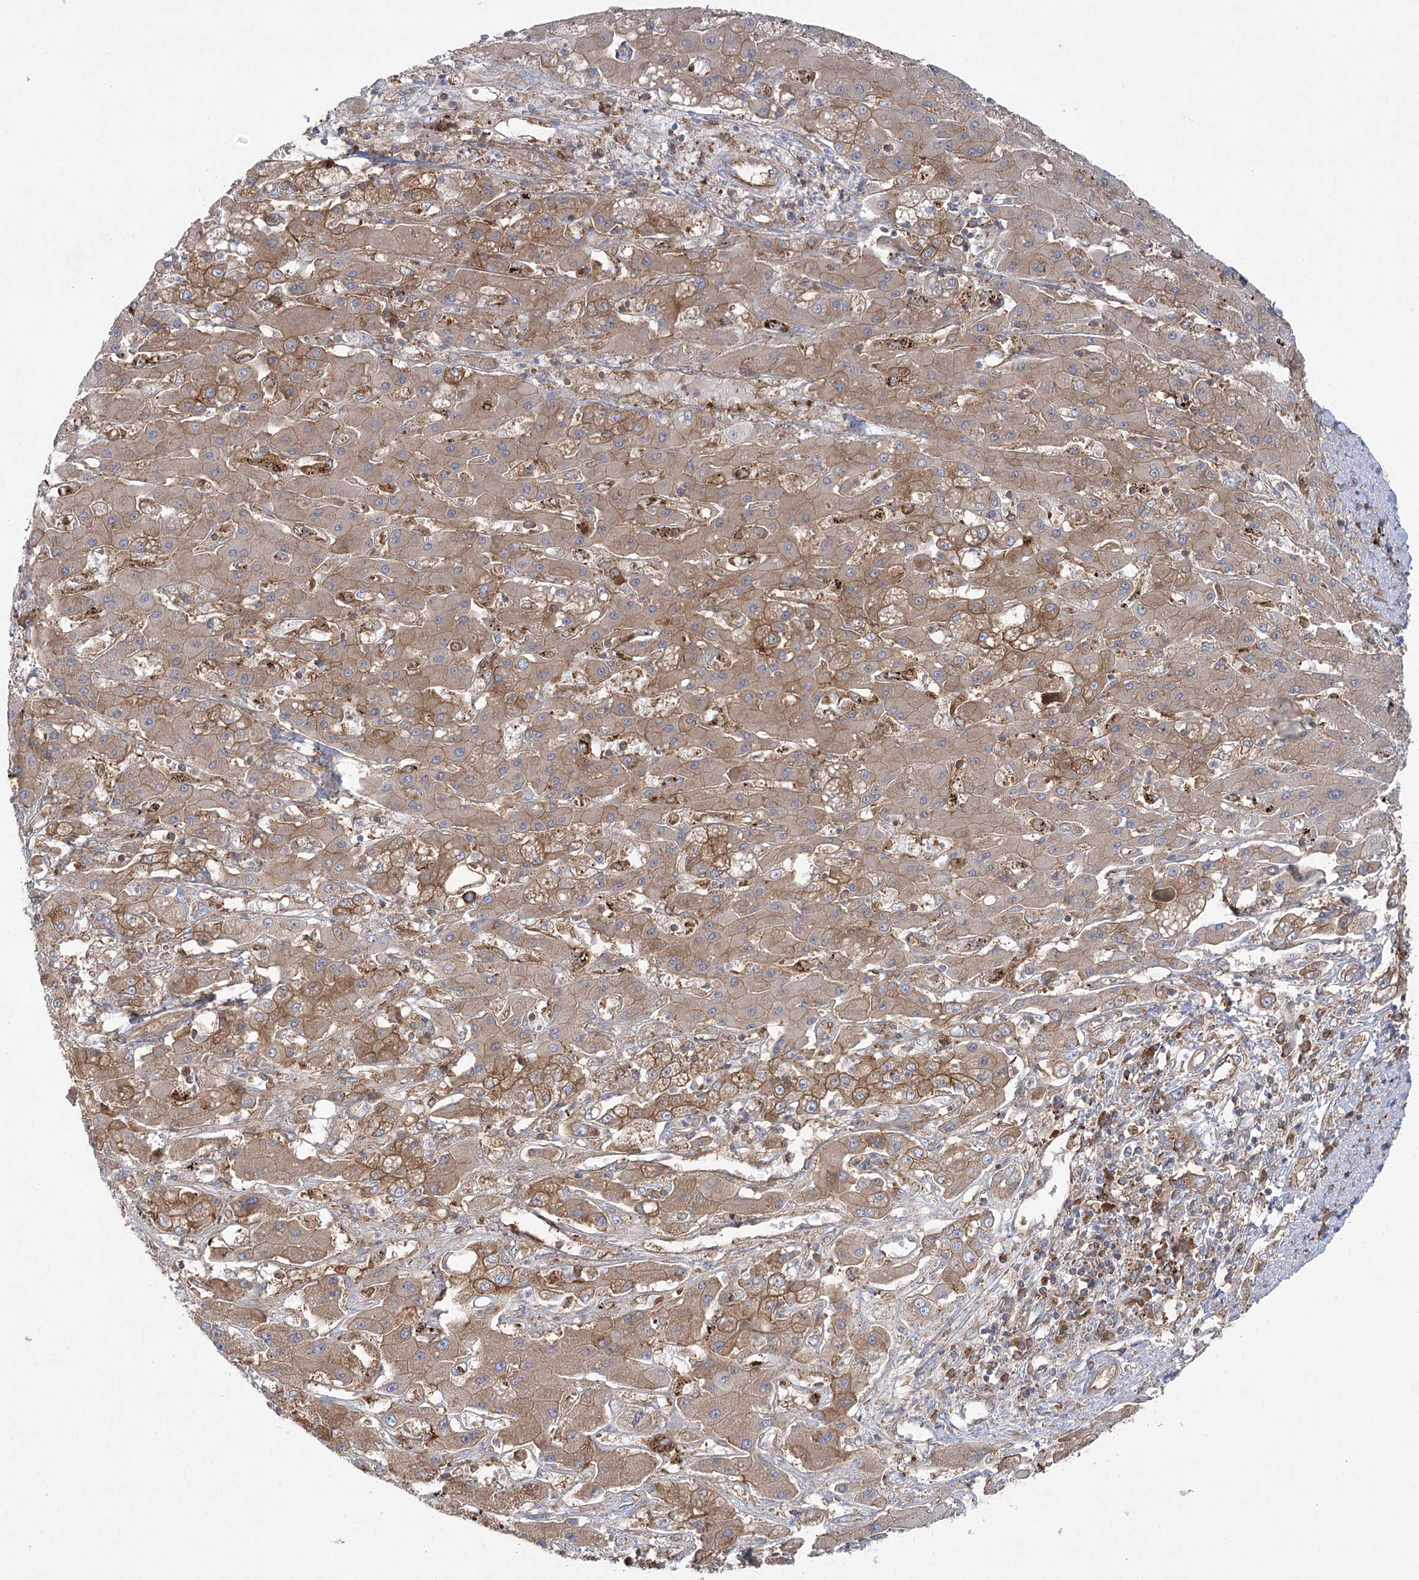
{"staining": {"intensity": "moderate", "quantity": ">75%", "location": "cytoplasmic/membranous"}, "tissue": "liver cancer", "cell_type": "Tumor cells", "image_type": "cancer", "snomed": [{"axis": "morphology", "description": "Cholangiocarcinoma"}, {"axis": "topography", "description": "Liver"}], "caption": "A micrograph of human liver cholangiocarcinoma stained for a protein exhibits moderate cytoplasmic/membranous brown staining in tumor cells.", "gene": "EIF3A", "patient": {"sex": "male", "age": 67}}